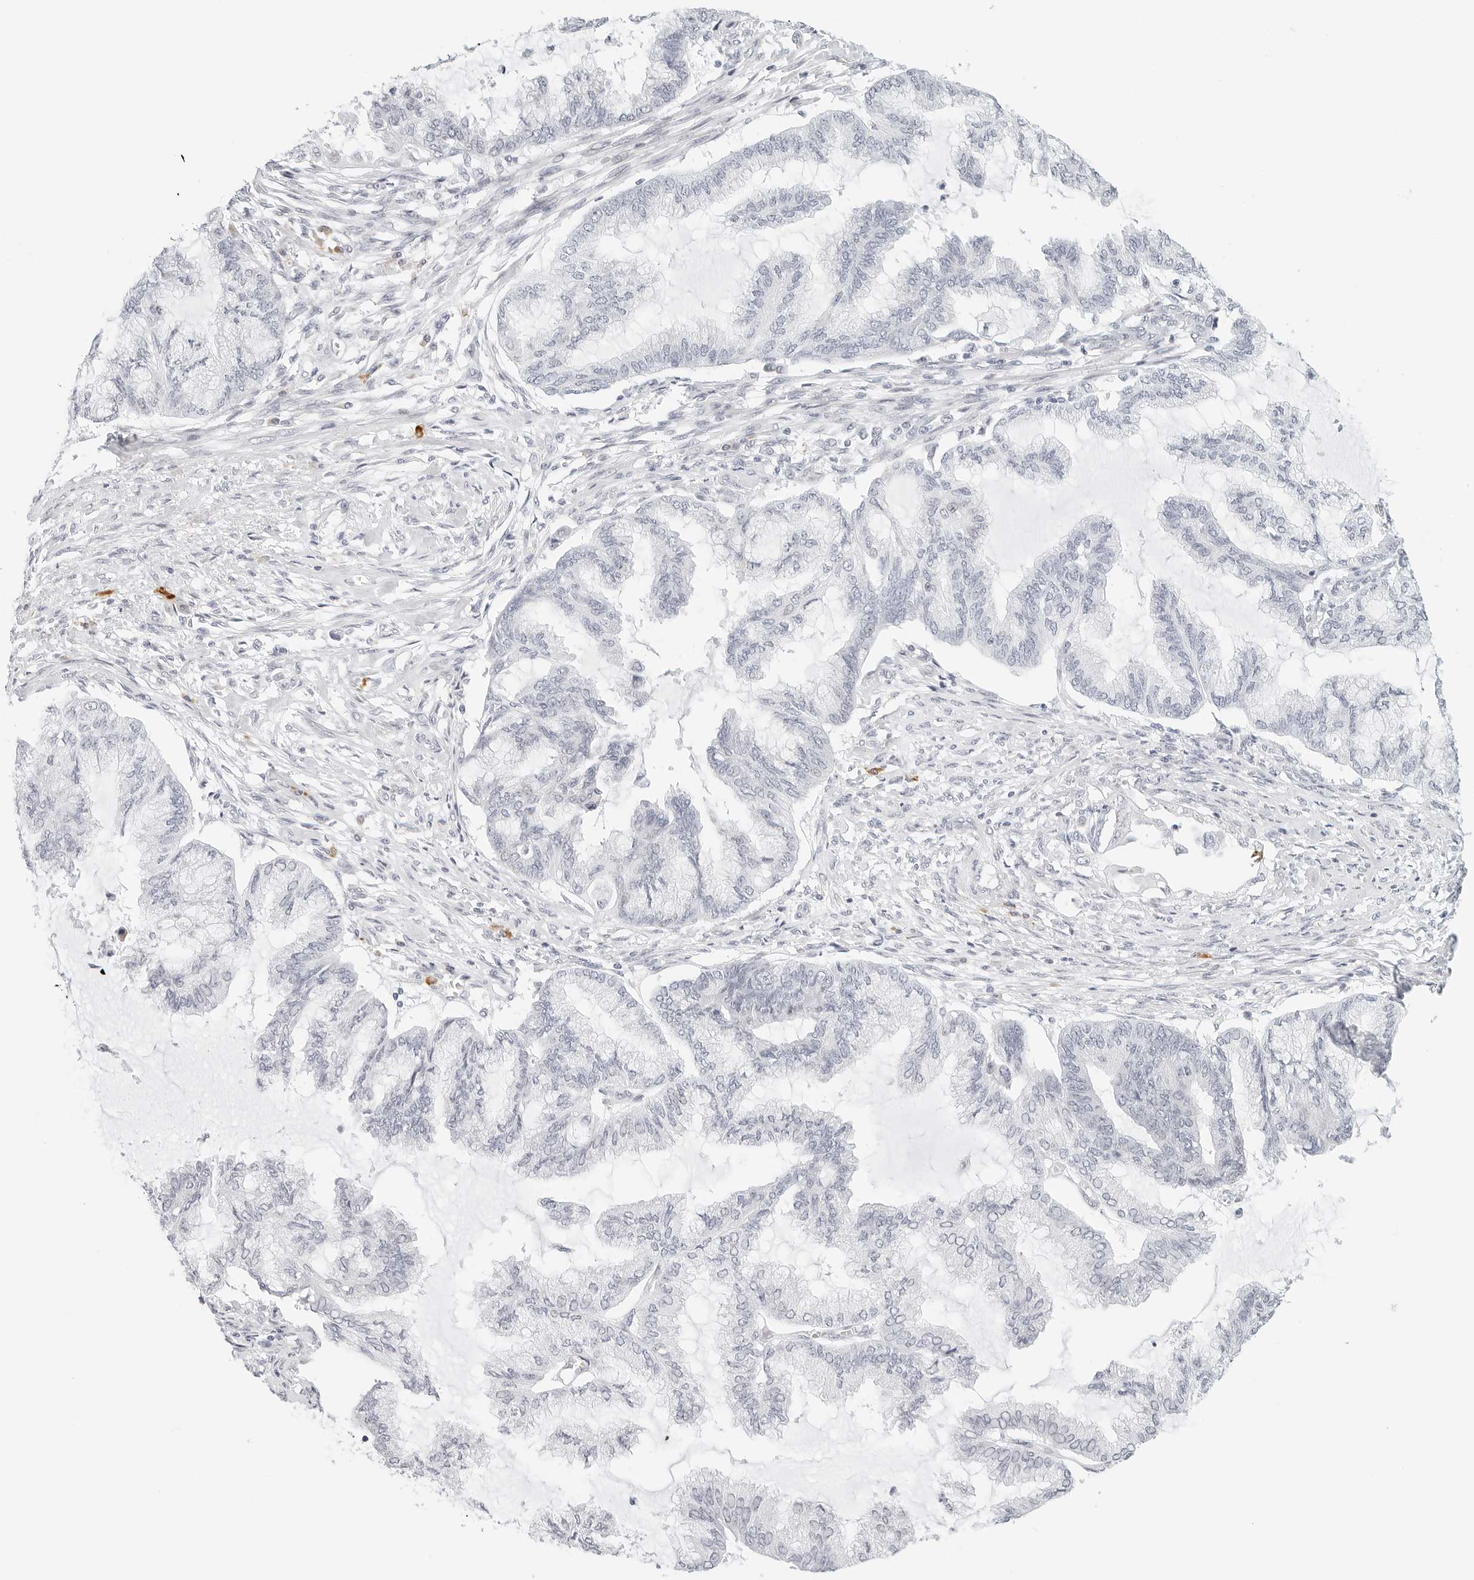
{"staining": {"intensity": "negative", "quantity": "none", "location": "none"}, "tissue": "endometrial cancer", "cell_type": "Tumor cells", "image_type": "cancer", "snomed": [{"axis": "morphology", "description": "Adenocarcinoma, NOS"}, {"axis": "topography", "description": "Endometrium"}], "caption": "This is a histopathology image of immunohistochemistry (IHC) staining of endometrial cancer, which shows no staining in tumor cells.", "gene": "PARP10", "patient": {"sex": "female", "age": 86}}